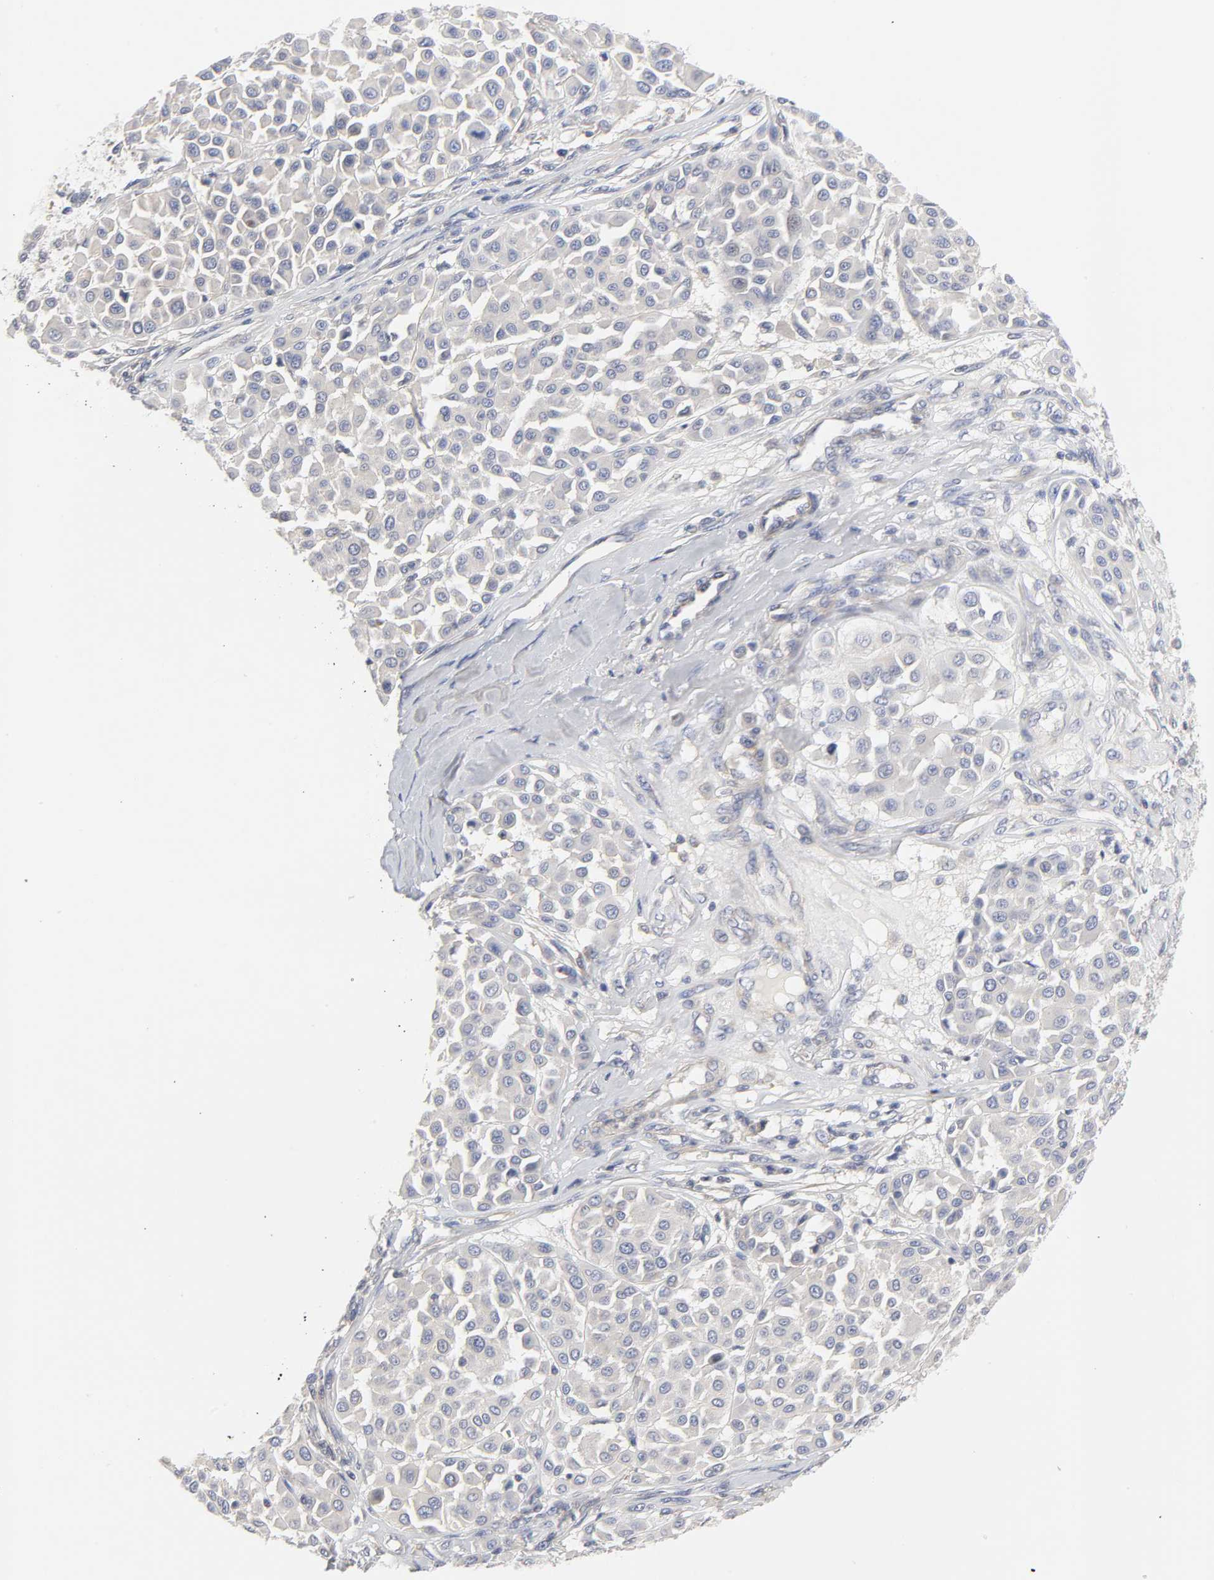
{"staining": {"intensity": "negative", "quantity": "none", "location": "none"}, "tissue": "melanoma", "cell_type": "Tumor cells", "image_type": "cancer", "snomed": [{"axis": "morphology", "description": "Malignant melanoma, Metastatic site"}, {"axis": "topography", "description": "Soft tissue"}], "caption": "Melanoma stained for a protein using immunohistochemistry reveals no staining tumor cells.", "gene": "ROCK1", "patient": {"sex": "male", "age": 41}}